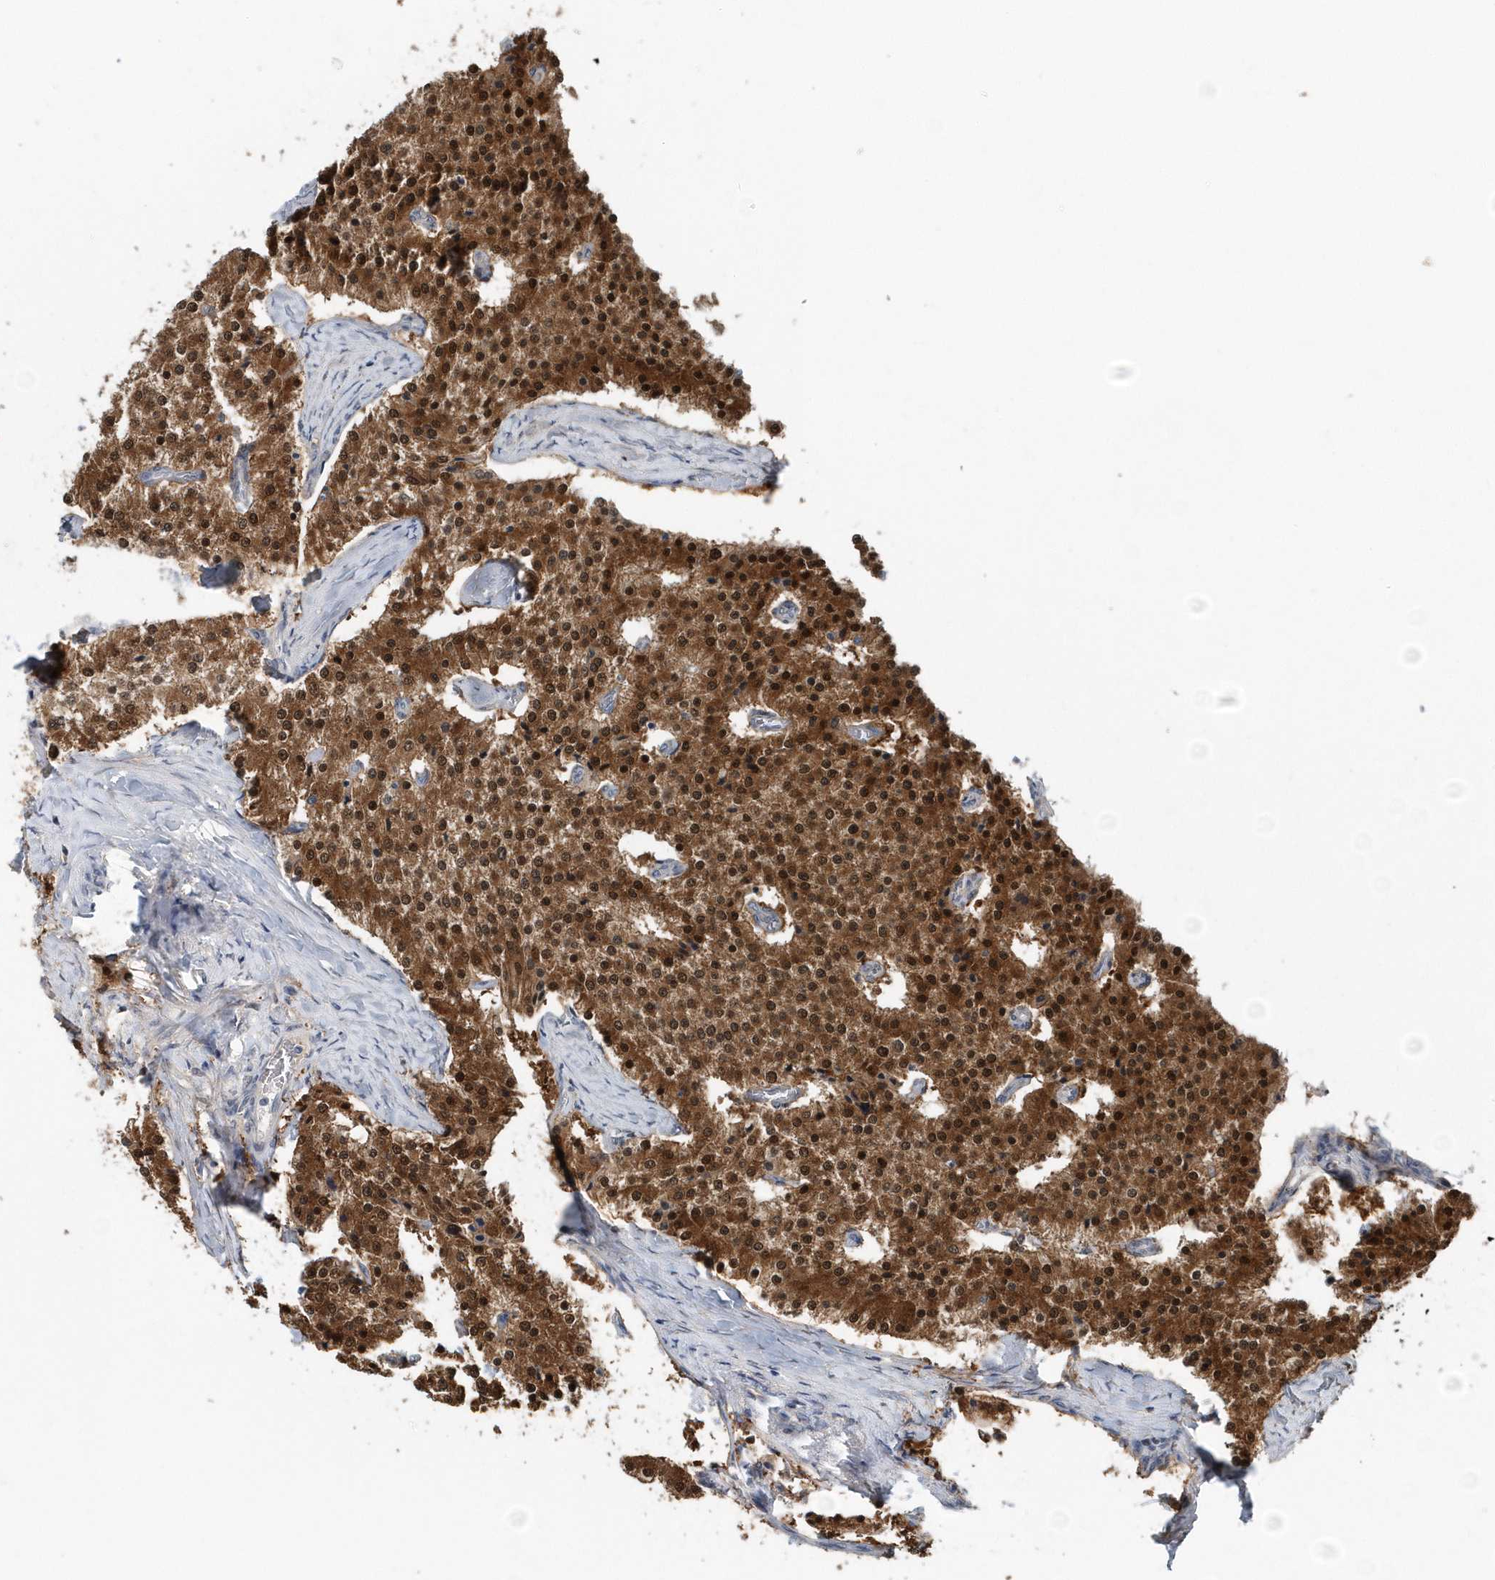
{"staining": {"intensity": "strong", "quantity": ">75%", "location": "cytoplasmic/membranous,nuclear"}, "tissue": "carcinoid", "cell_type": "Tumor cells", "image_type": "cancer", "snomed": [{"axis": "morphology", "description": "Carcinoid, malignant, NOS"}, {"axis": "topography", "description": "Colon"}], "caption": "IHC of human carcinoid demonstrates high levels of strong cytoplasmic/membranous and nuclear positivity in about >75% of tumor cells.", "gene": "PFN2", "patient": {"sex": "female", "age": 52}}